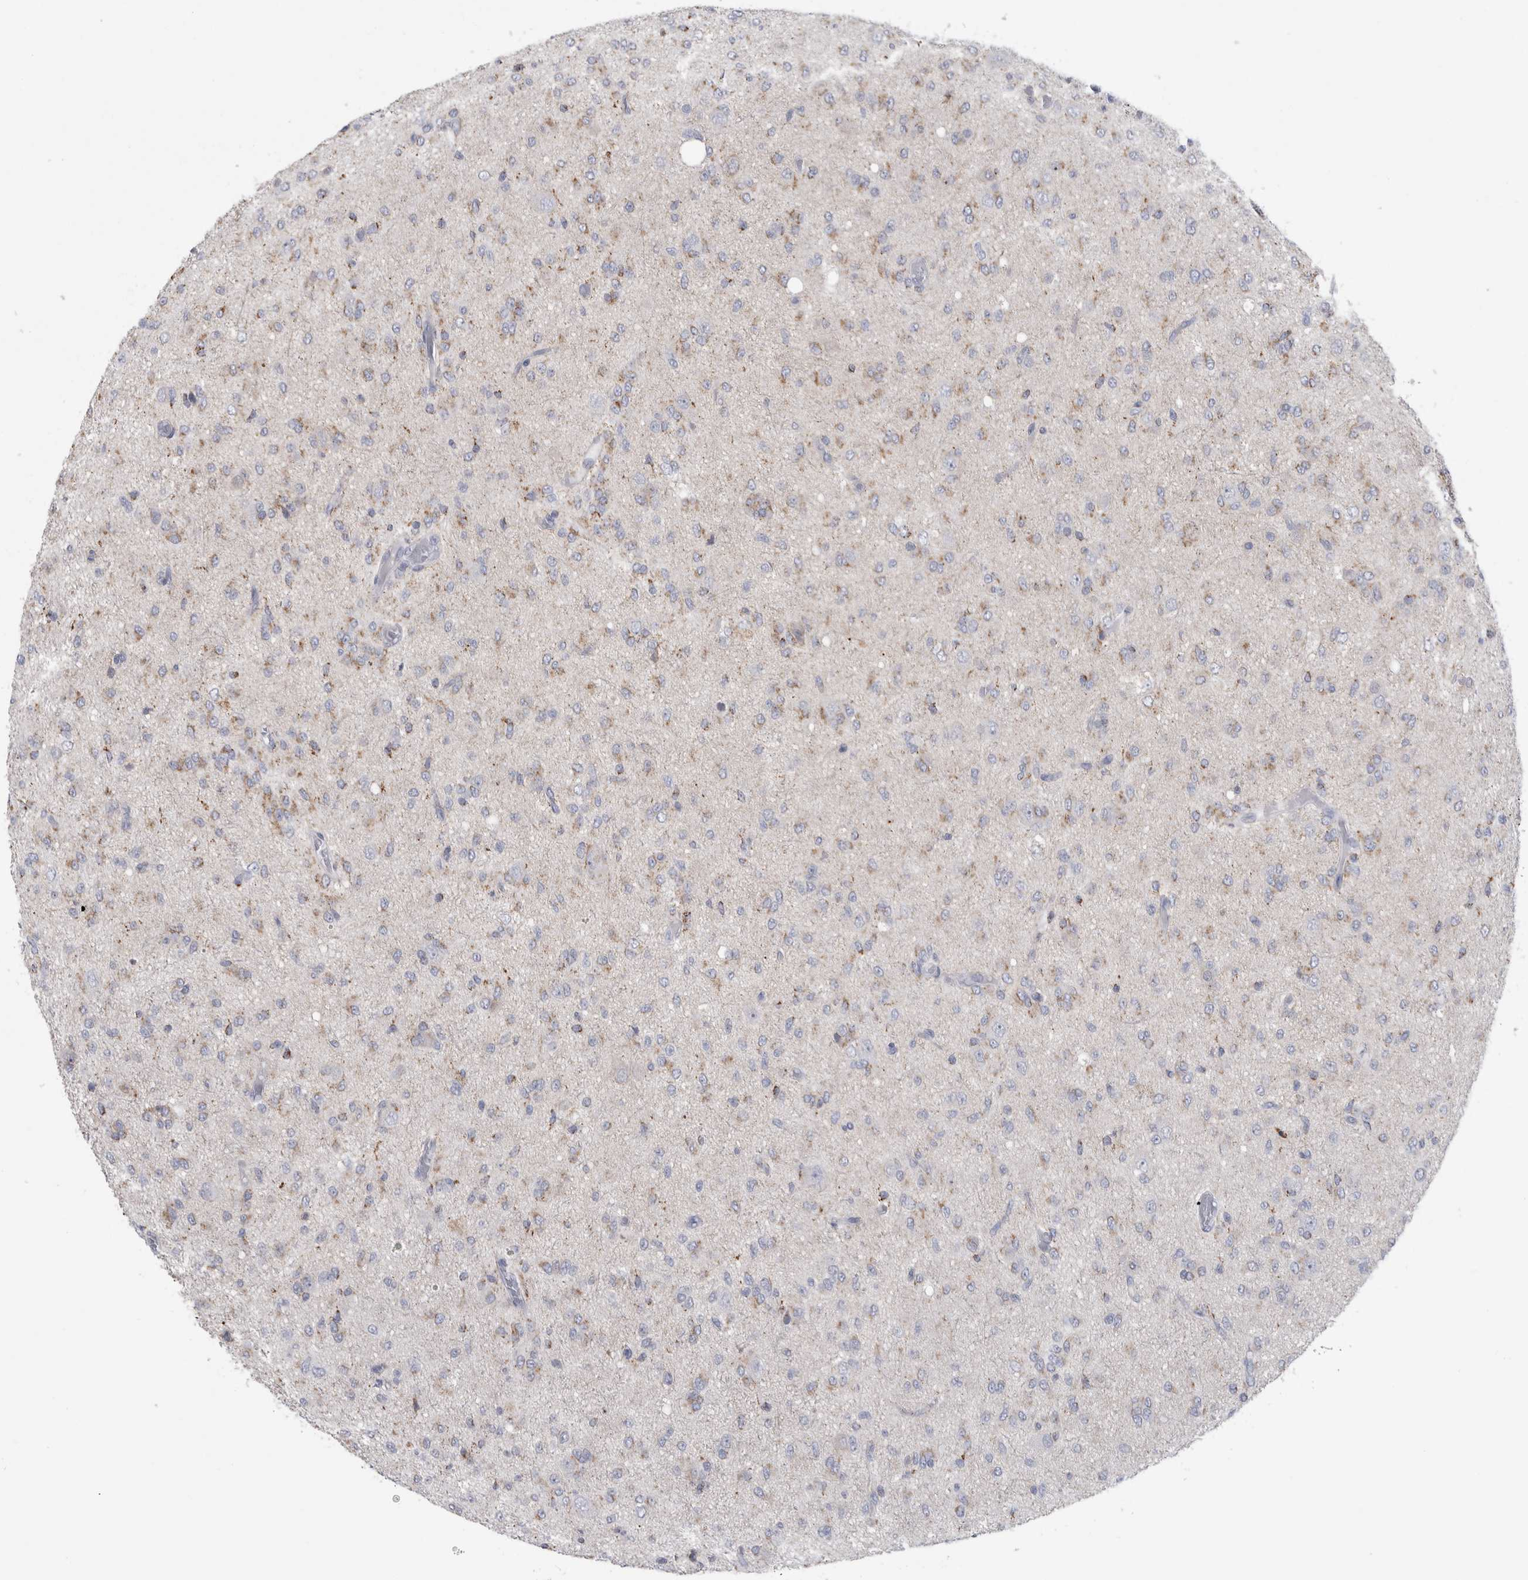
{"staining": {"intensity": "weak", "quantity": "25%-75%", "location": "cytoplasmic/membranous"}, "tissue": "glioma", "cell_type": "Tumor cells", "image_type": "cancer", "snomed": [{"axis": "morphology", "description": "Glioma, malignant, High grade"}, {"axis": "topography", "description": "Brain"}], "caption": "Glioma stained for a protein (brown) displays weak cytoplasmic/membranous positive staining in about 25%-75% of tumor cells.", "gene": "GATM", "patient": {"sex": "female", "age": 59}}